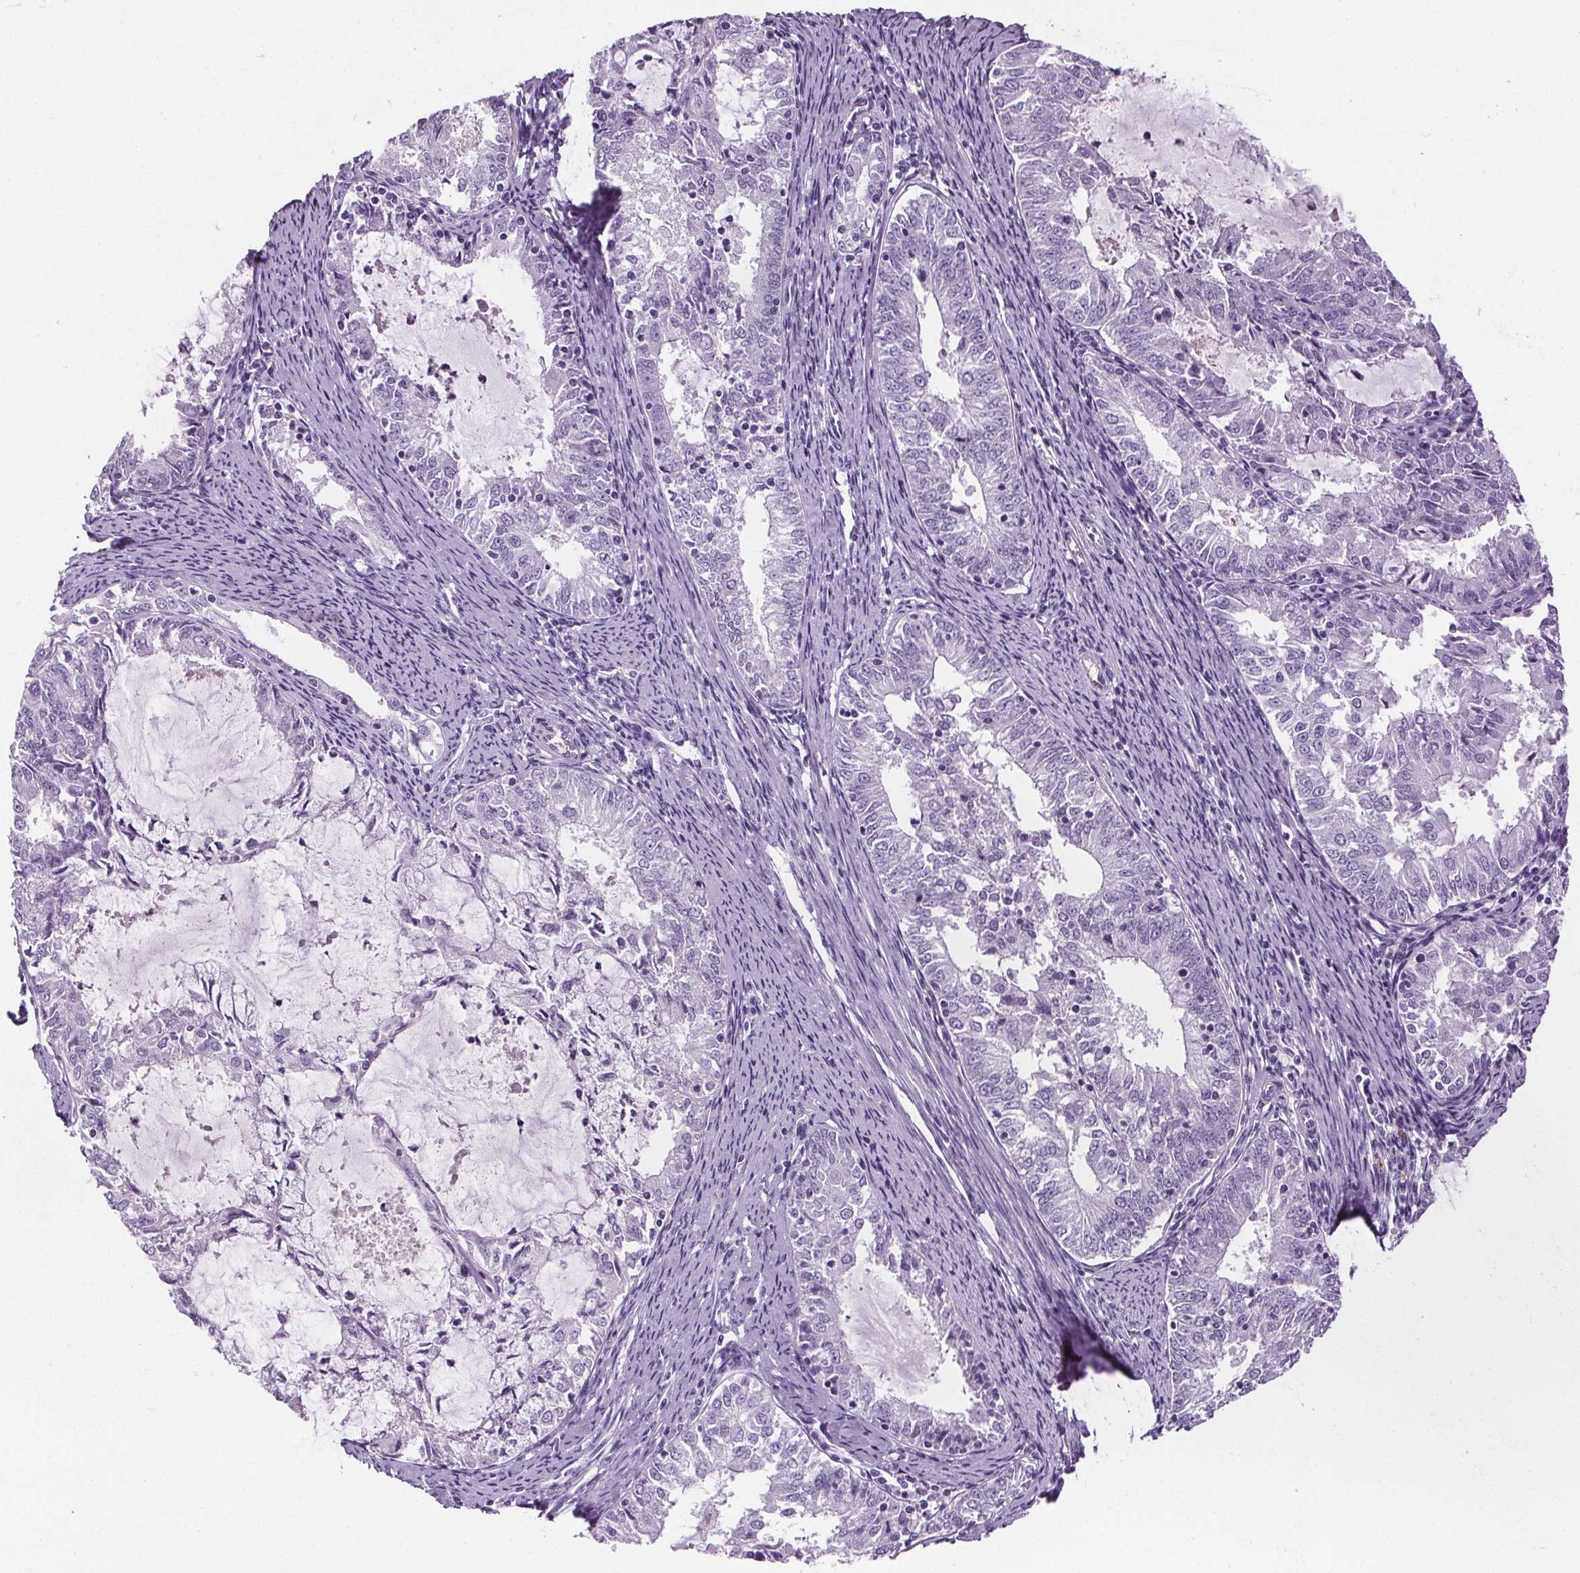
{"staining": {"intensity": "negative", "quantity": "none", "location": "none"}, "tissue": "endometrial cancer", "cell_type": "Tumor cells", "image_type": "cancer", "snomed": [{"axis": "morphology", "description": "Adenocarcinoma, NOS"}, {"axis": "topography", "description": "Endometrium"}], "caption": "Immunohistochemistry (IHC) of human endometrial adenocarcinoma displays no expression in tumor cells. Brightfield microscopy of immunohistochemistry (IHC) stained with DAB (brown) and hematoxylin (blue), captured at high magnification.", "gene": "CD5L", "patient": {"sex": "female", "age": 57}}